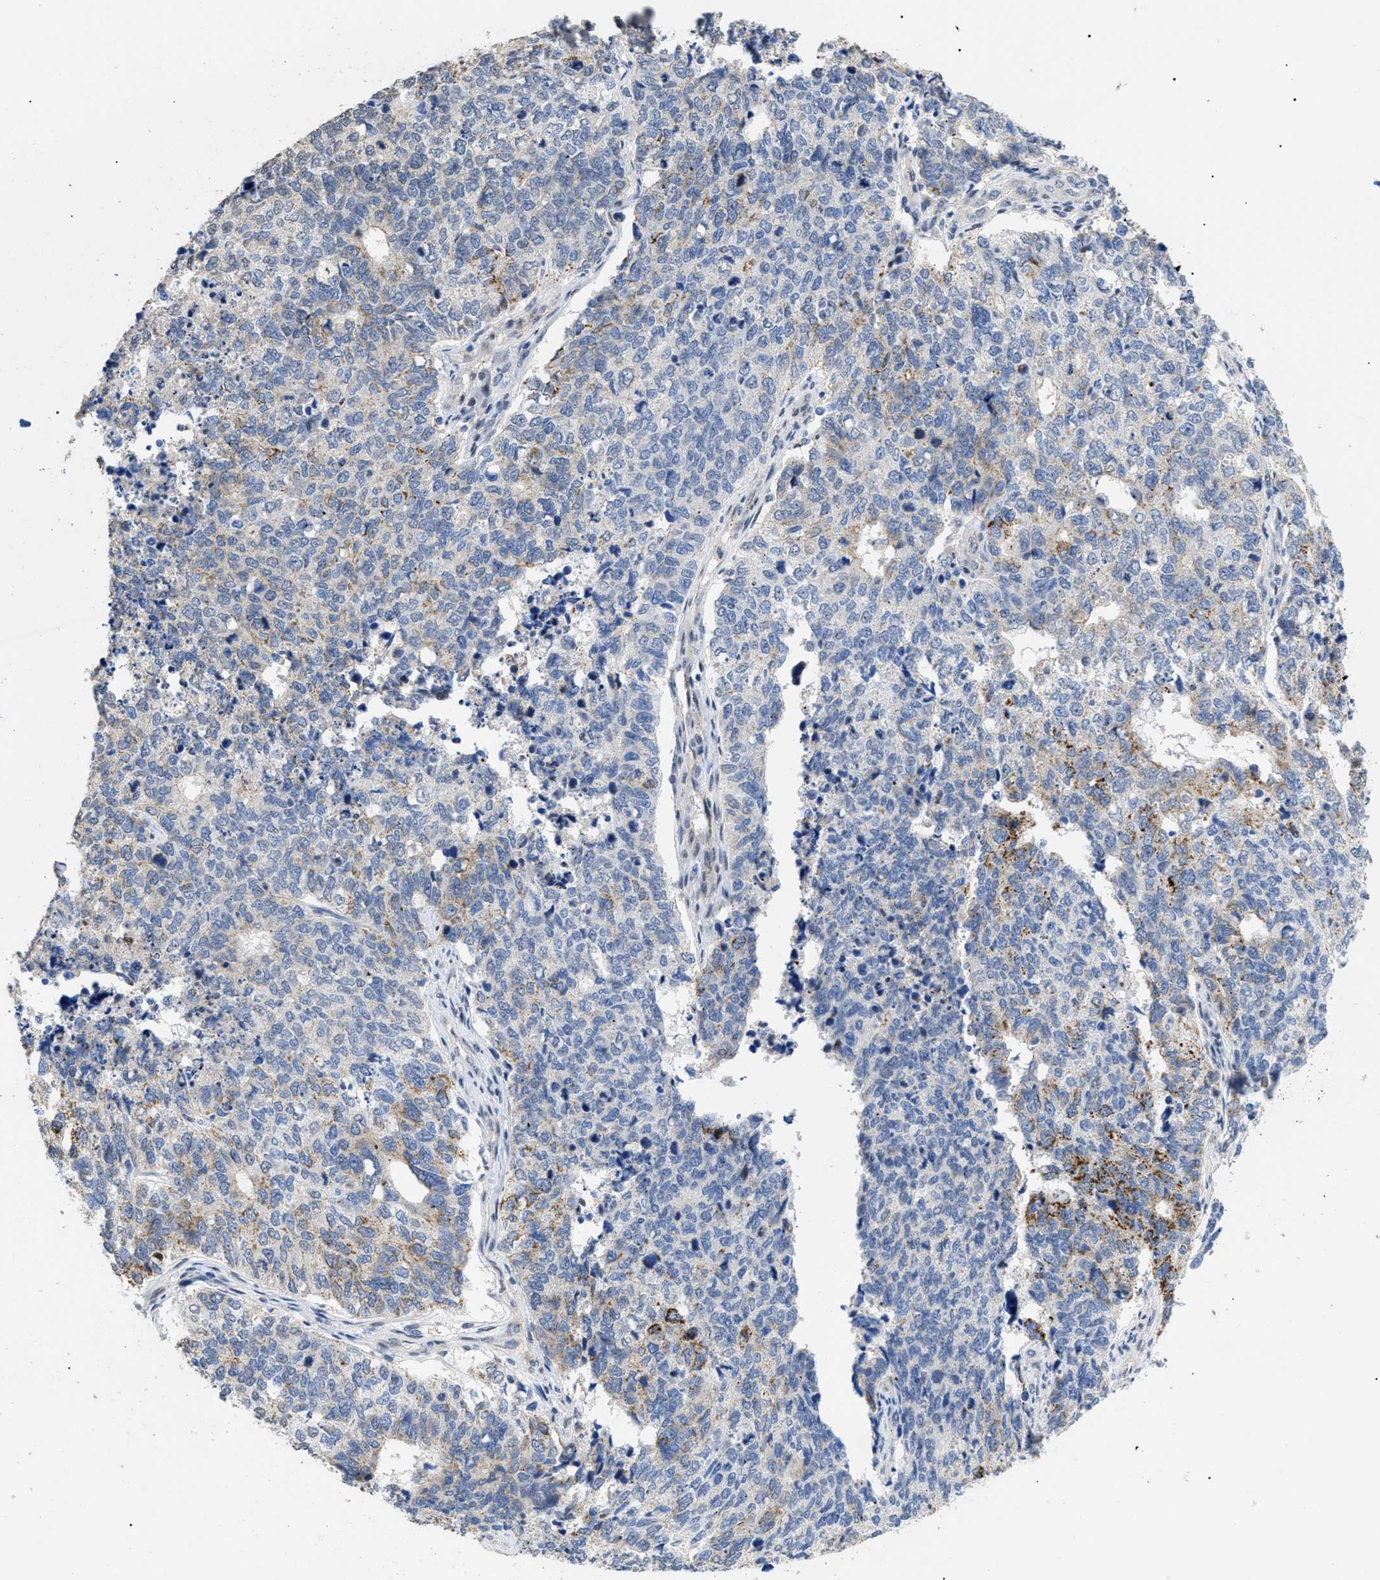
{"staining": {"intensity": "weak", "quantity": "<25%", "location": "cytoplasmic/membranous"}, "tissue": "cervical cancer", "cell_type": "Tumor cells", "image_type": "cancer", "snomed": [{"axis": "morphology", "description": "Squamous cell carcinoma, NOS"}, {"axis": "topography", "description": "Cervix"}], "caption": "The histopathology image displays no significant staining in tumor cells of squamous cell carcinoma (cervical).", "gene": "SFXN5", "patient": {"sex": "female", "age": 63}}